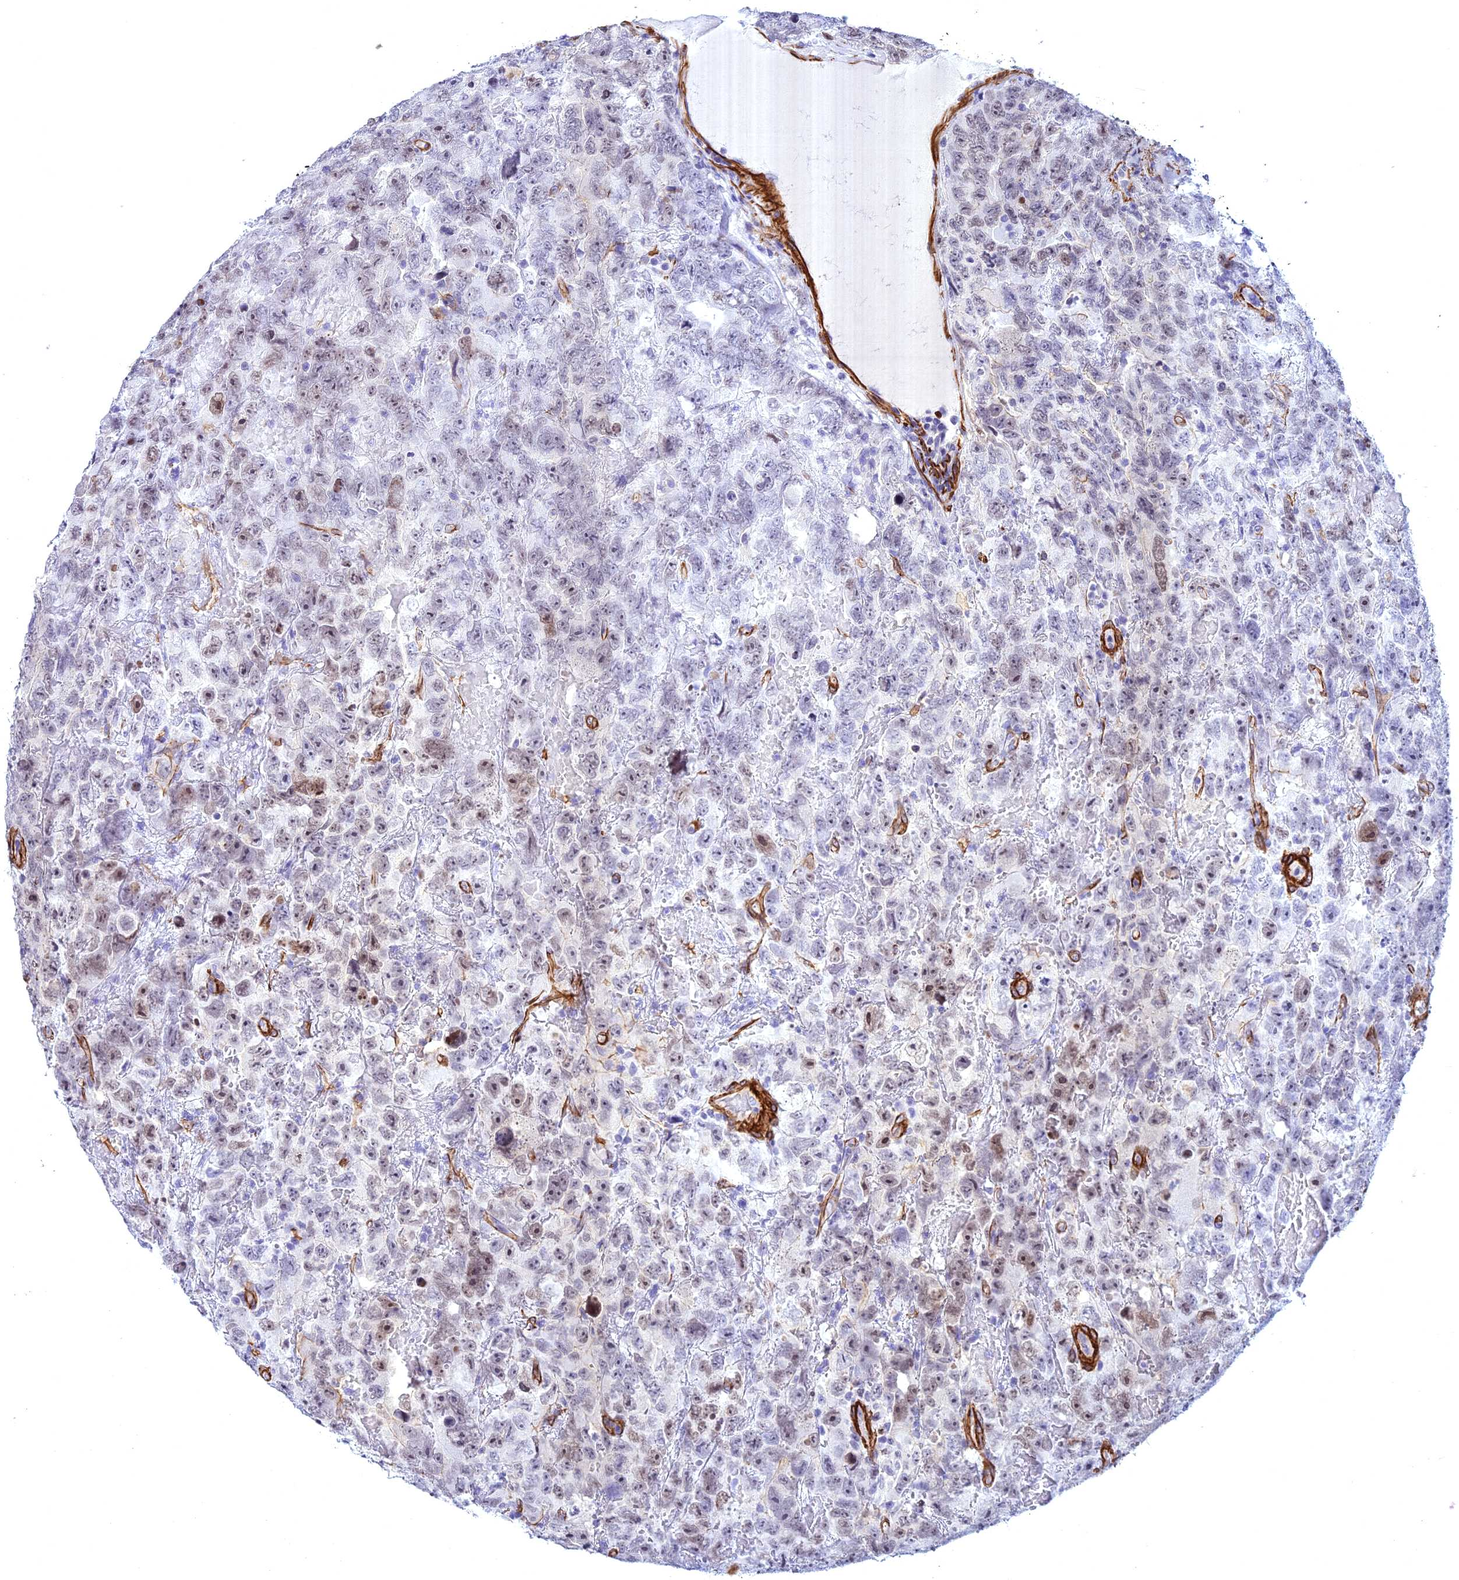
{"staining": {"intensity": "weak", "quantity": "25%-75%", "location": "nuclear"}, "tissue": "testis cancer", "cell_type": "Tumor cells", "image_type": "cancer", "snomed": [{"axis": "morphology", "description": "Carcinoma, Embryonal, NOS"}, {"axis": "topography", "description": "Testis"}], "caption": "There is low levels of weak nuclear staining in tumor cells of testis cancer (embryonal carcinoma), as demonstrated by immunohistochemical staining (brown color).", "gene": "CENPV", "patient": {"sex": "male", "age": 45}}